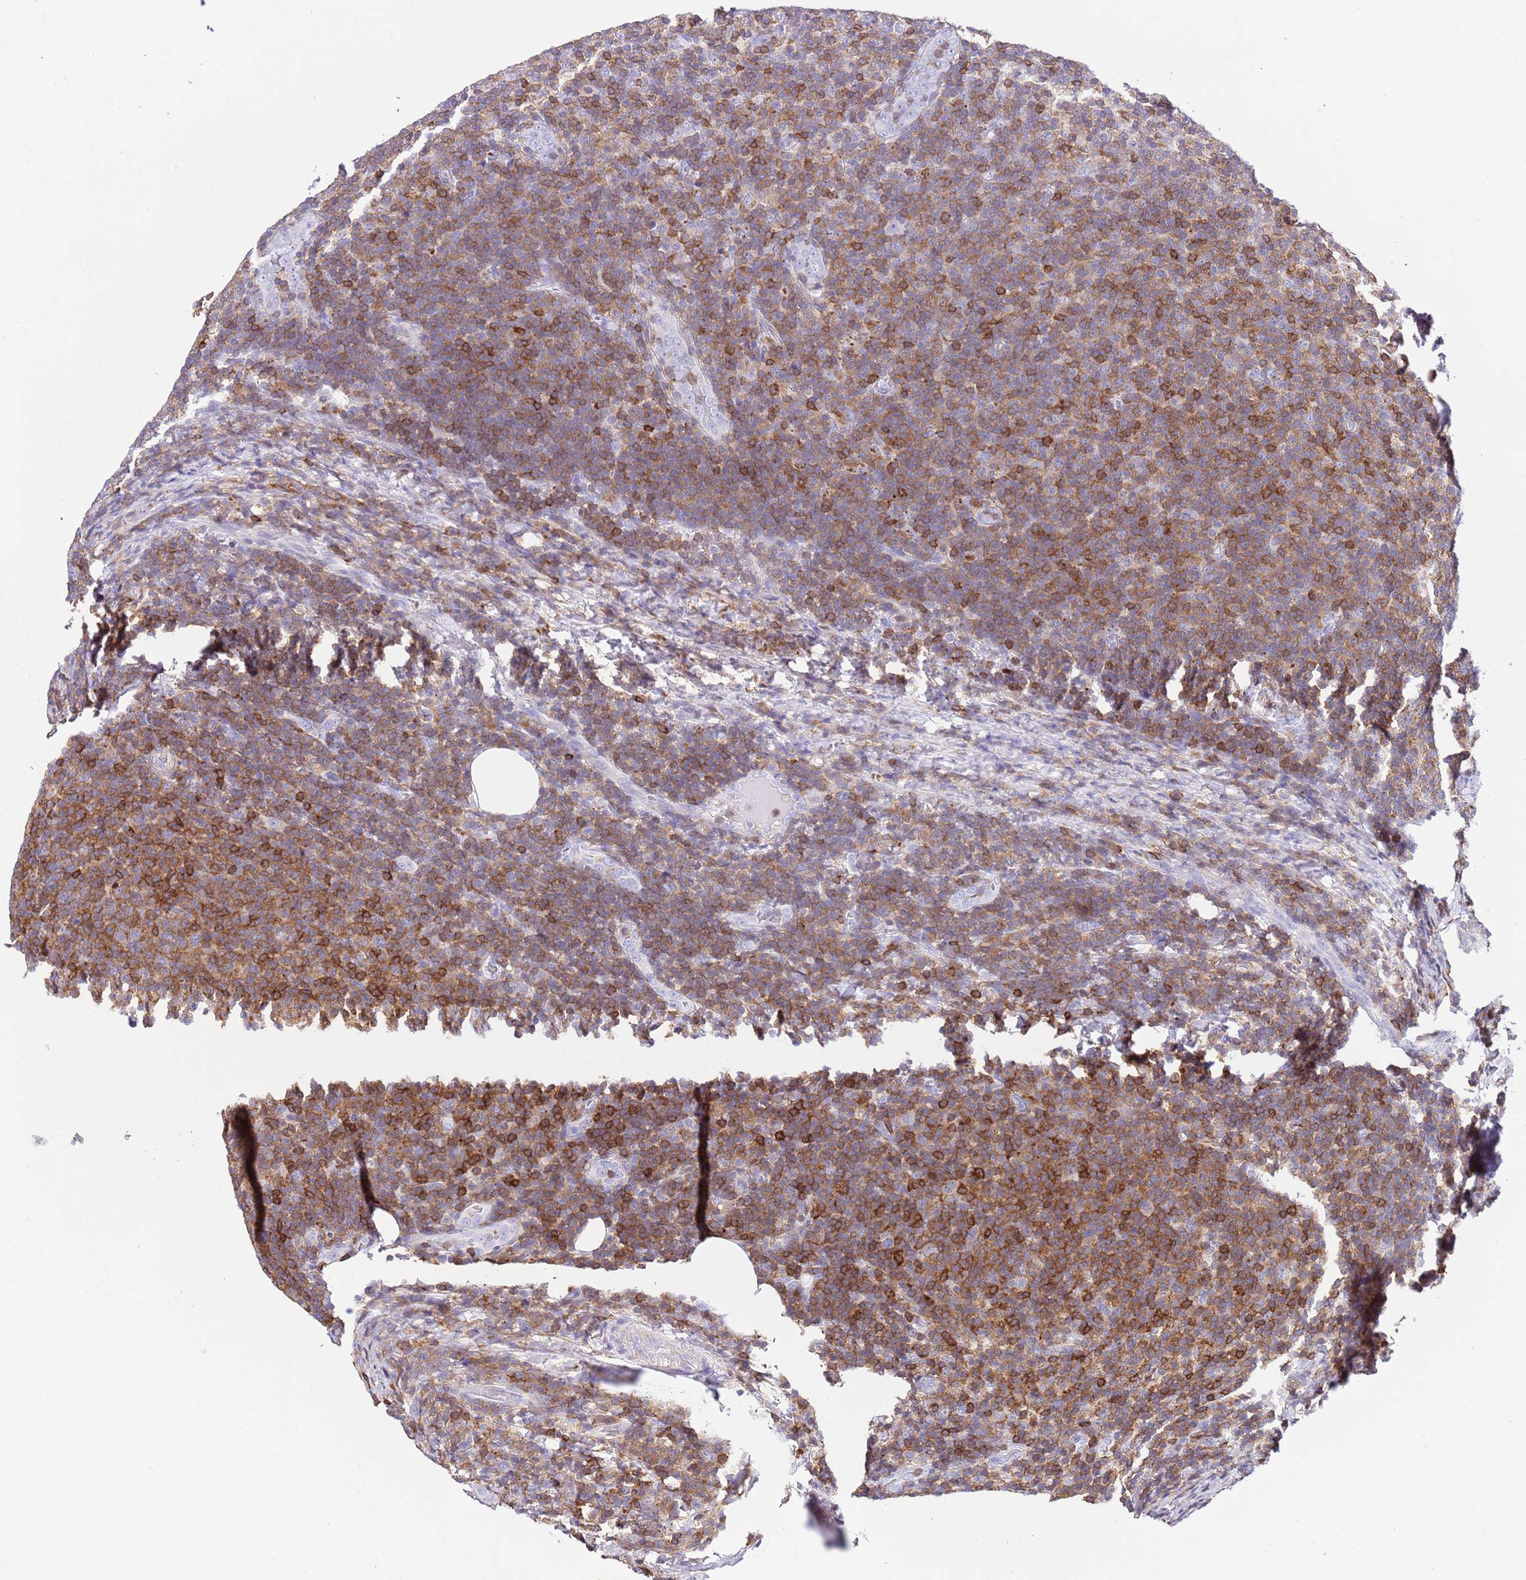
{"staining": {"intensity": "moderate", "quantity": ">75%", "location": "cytoplasmic/membranous"}, "tissue": "lymphoma", "cell_type": "Tumor cells", "image_type": "cancer", "snomed": [{"axis": "morphology", "description": "Malignant lymphoma, non-Hodgkin's type, Low grade"}, {"axis": "topography", "description": "Lymph node"}], "caption": "The histopathology image shows staining of lymphoma, revealing moderate cytoplasmic/membranous protein expression (brown color) within tumor cells. (Stains: DAB (3,3'-diaminobenzidine) in brown, nuclei in blue, Microscopy: brightfield microscopy at high magnification).", "gene": "CNN2", "patient": {"sex": "male", "age": 66}}